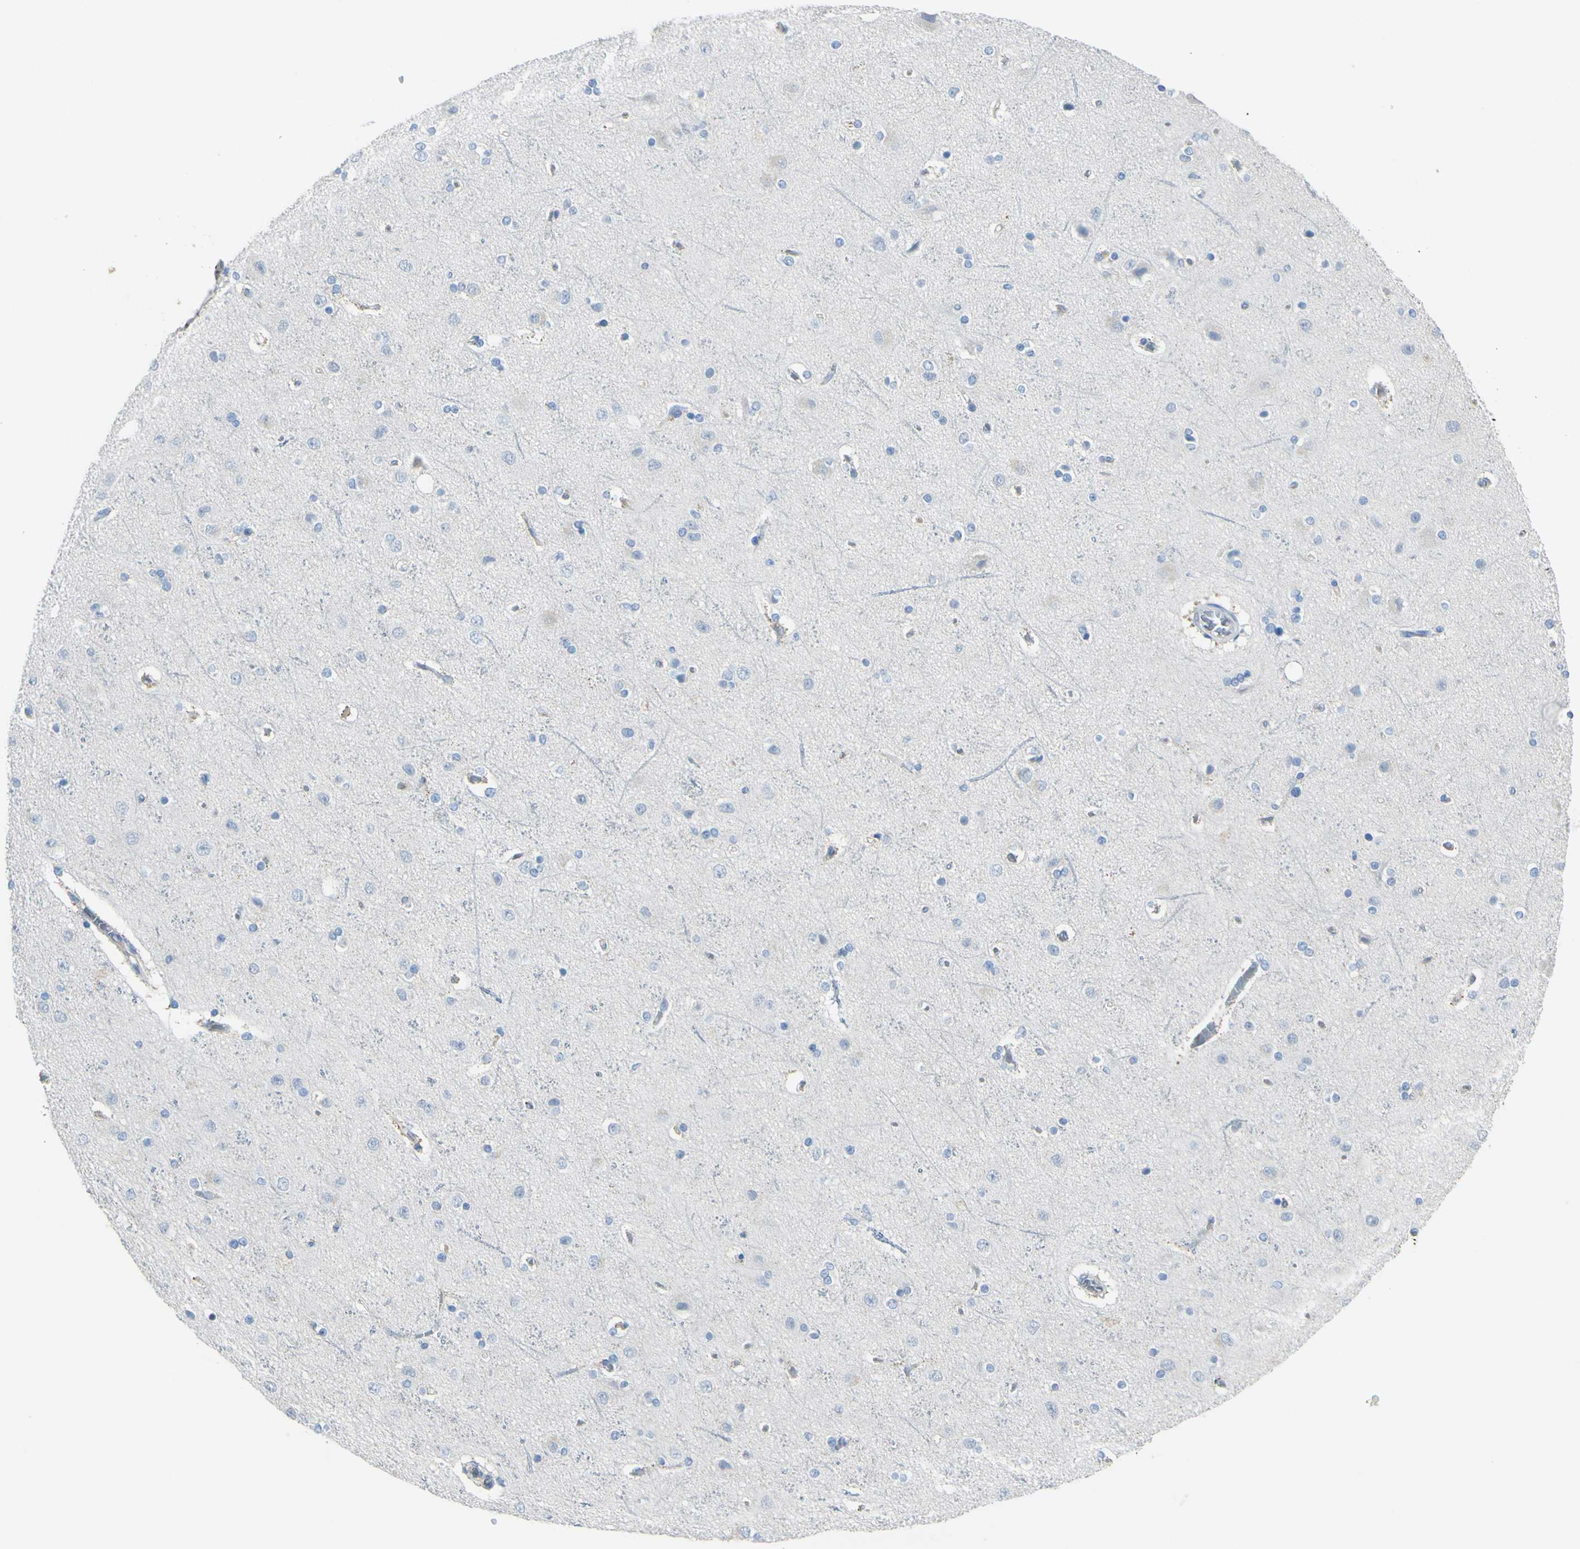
{"staining": {"intensity": "negative", "quantity": "none", "location": "none"}, "tissue": "cerebral cortex", "cell_type": "Endothelial cells", "image_type": "normal", "snomed": [{"axis": "morphology", "description": "Normal tissue, NOS"}, {"axis": "topography", "description": "Cerebral cortex"}], "caption": "A high-resolution micrograph shows IHC staining of benign cerebral cortex, which demonstrates no significant positivity in endothelial cells.", "gene": "ZNF557", "patient": {"sex": "female", "age": 54}}